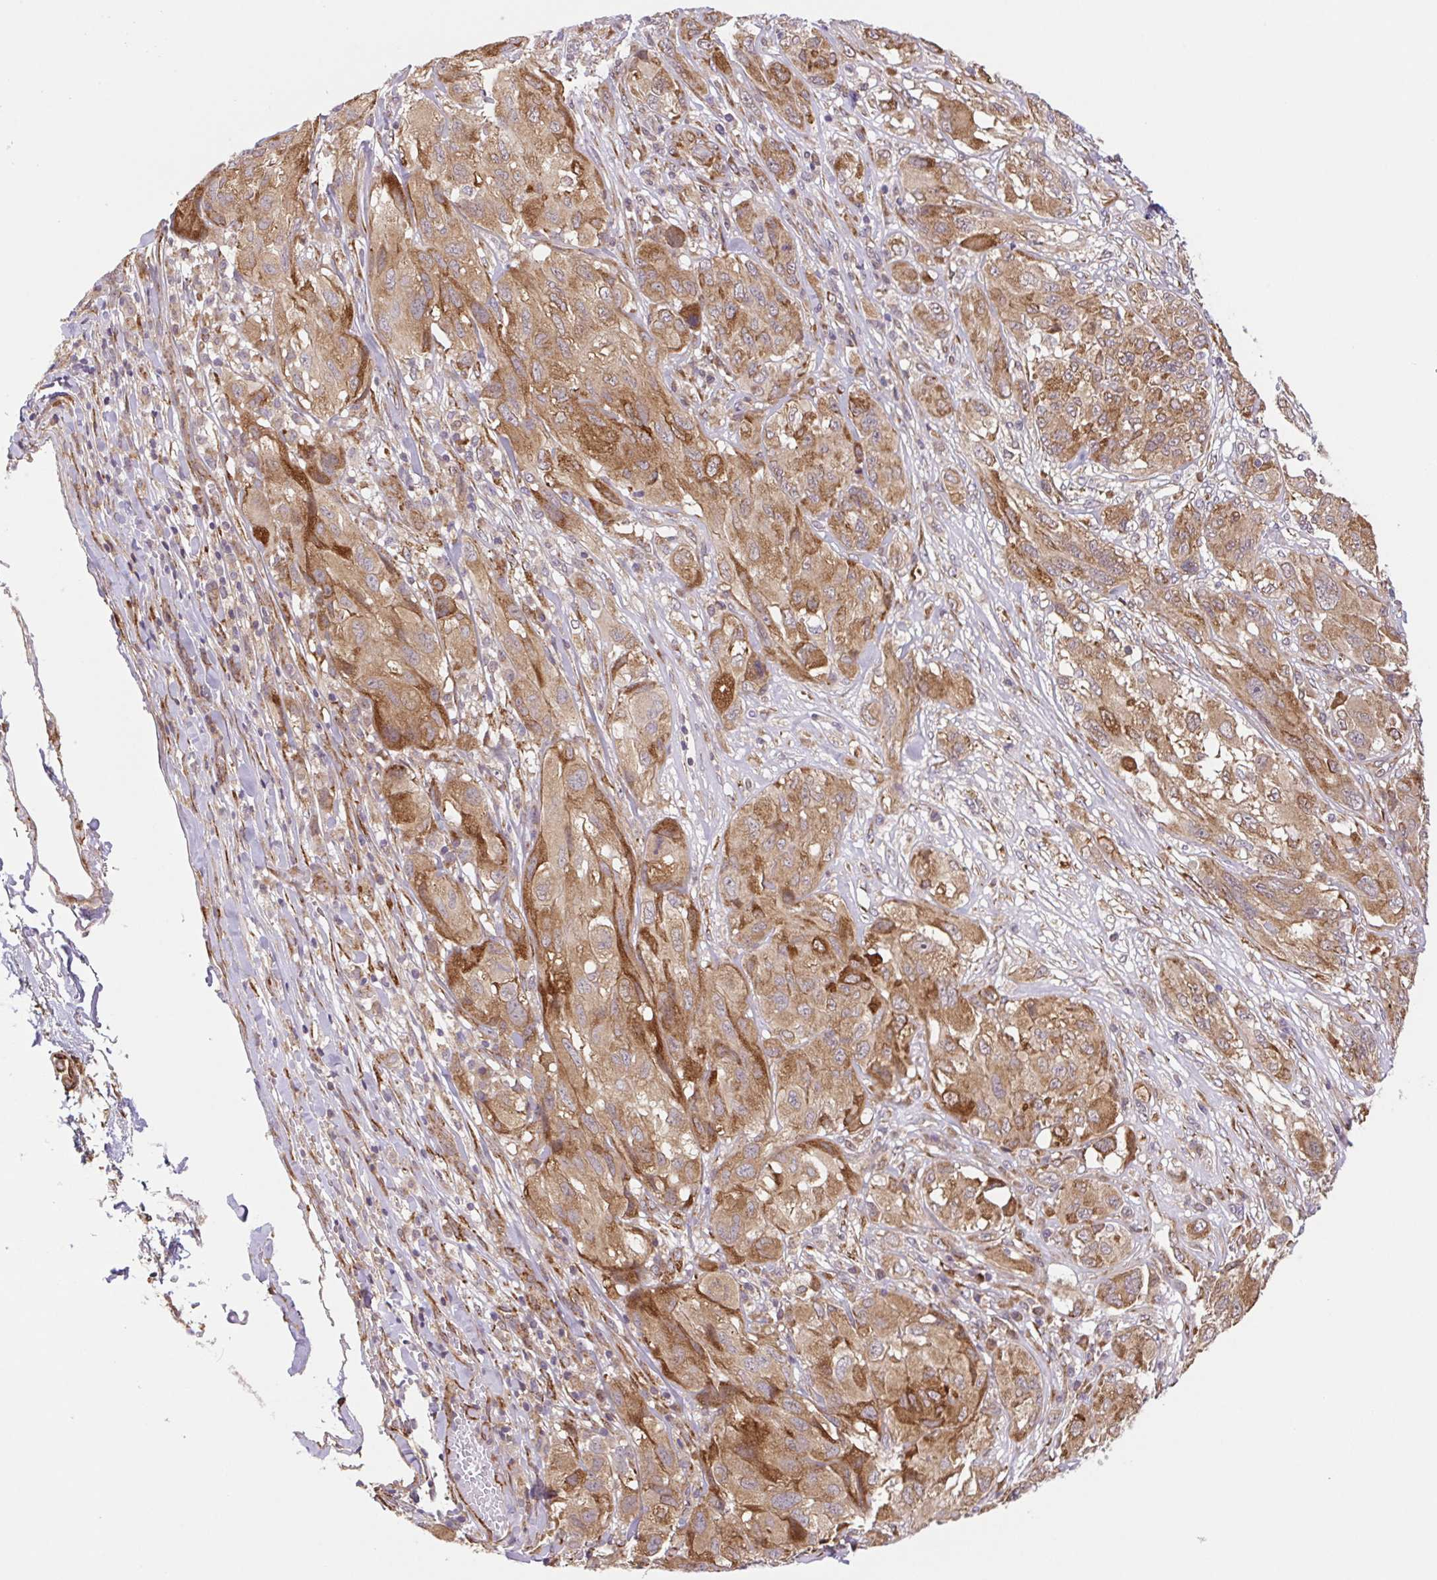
{"staining": {"intensity": "moderate", "quantity": ">75%", "location": "cytoplasmic/membranous"}, "tissue": "melanoma", "cell_type": "Tumor cells", "image_type": "cancer", "snomed": [{"axis": "morphology", "description": "Malignant melanoma, NOS"}, {"axis": "topography", "description": "Skin"}], "caption": "Malignant melanoma was stained to show a protein in brown. There is medium levels of moderate cytoplasmic/membranous positivity in about >75% of tumor cells.", "gene": "LYPD5", "patient": {"sex": "female", "age": 91}}